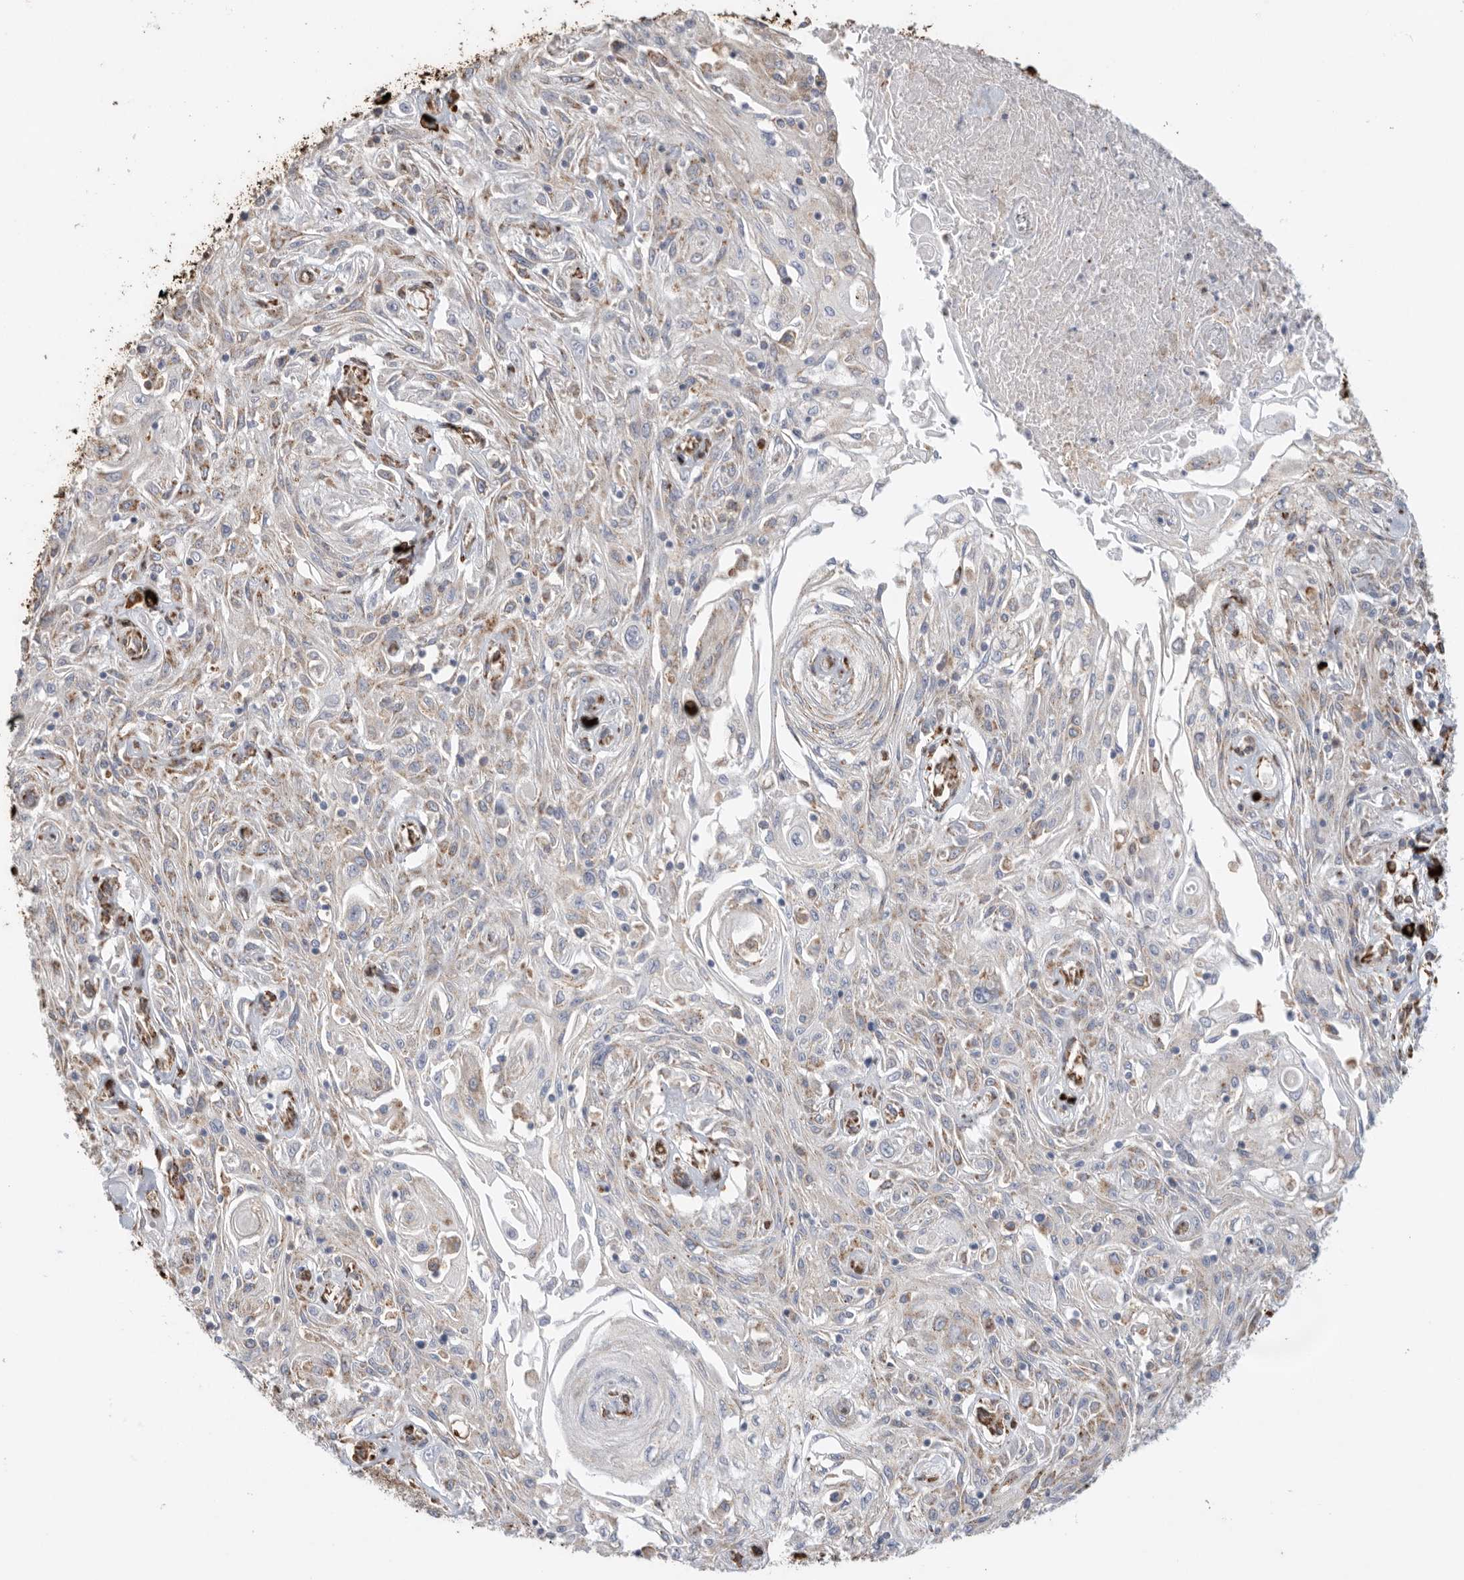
{"staining": {"intensity": "negative", "quantity": "none", "location": "none"}, "tissue": "skin cancer", "cell_type": "Tumor cells", "image_type": "cancer", "snomed": [{"axis": "morphology", "description": "Squamous cell carcinoma, NOS"}, {"axis": "morphology", "description": "Squamous cell carcinoma, metastatic, NOS"}, {"axis": "topography", "description": "Skin"}, {"axis": "topography", "description": "Lymph node"}], "caption": "Immunohistochemistry of skin cancer (metastatic squamous cell carcinoma) exhibits no staining in tumor cells.", "gene": "BLOC1S5", "patient": {"sex": "male", "age": 75}}